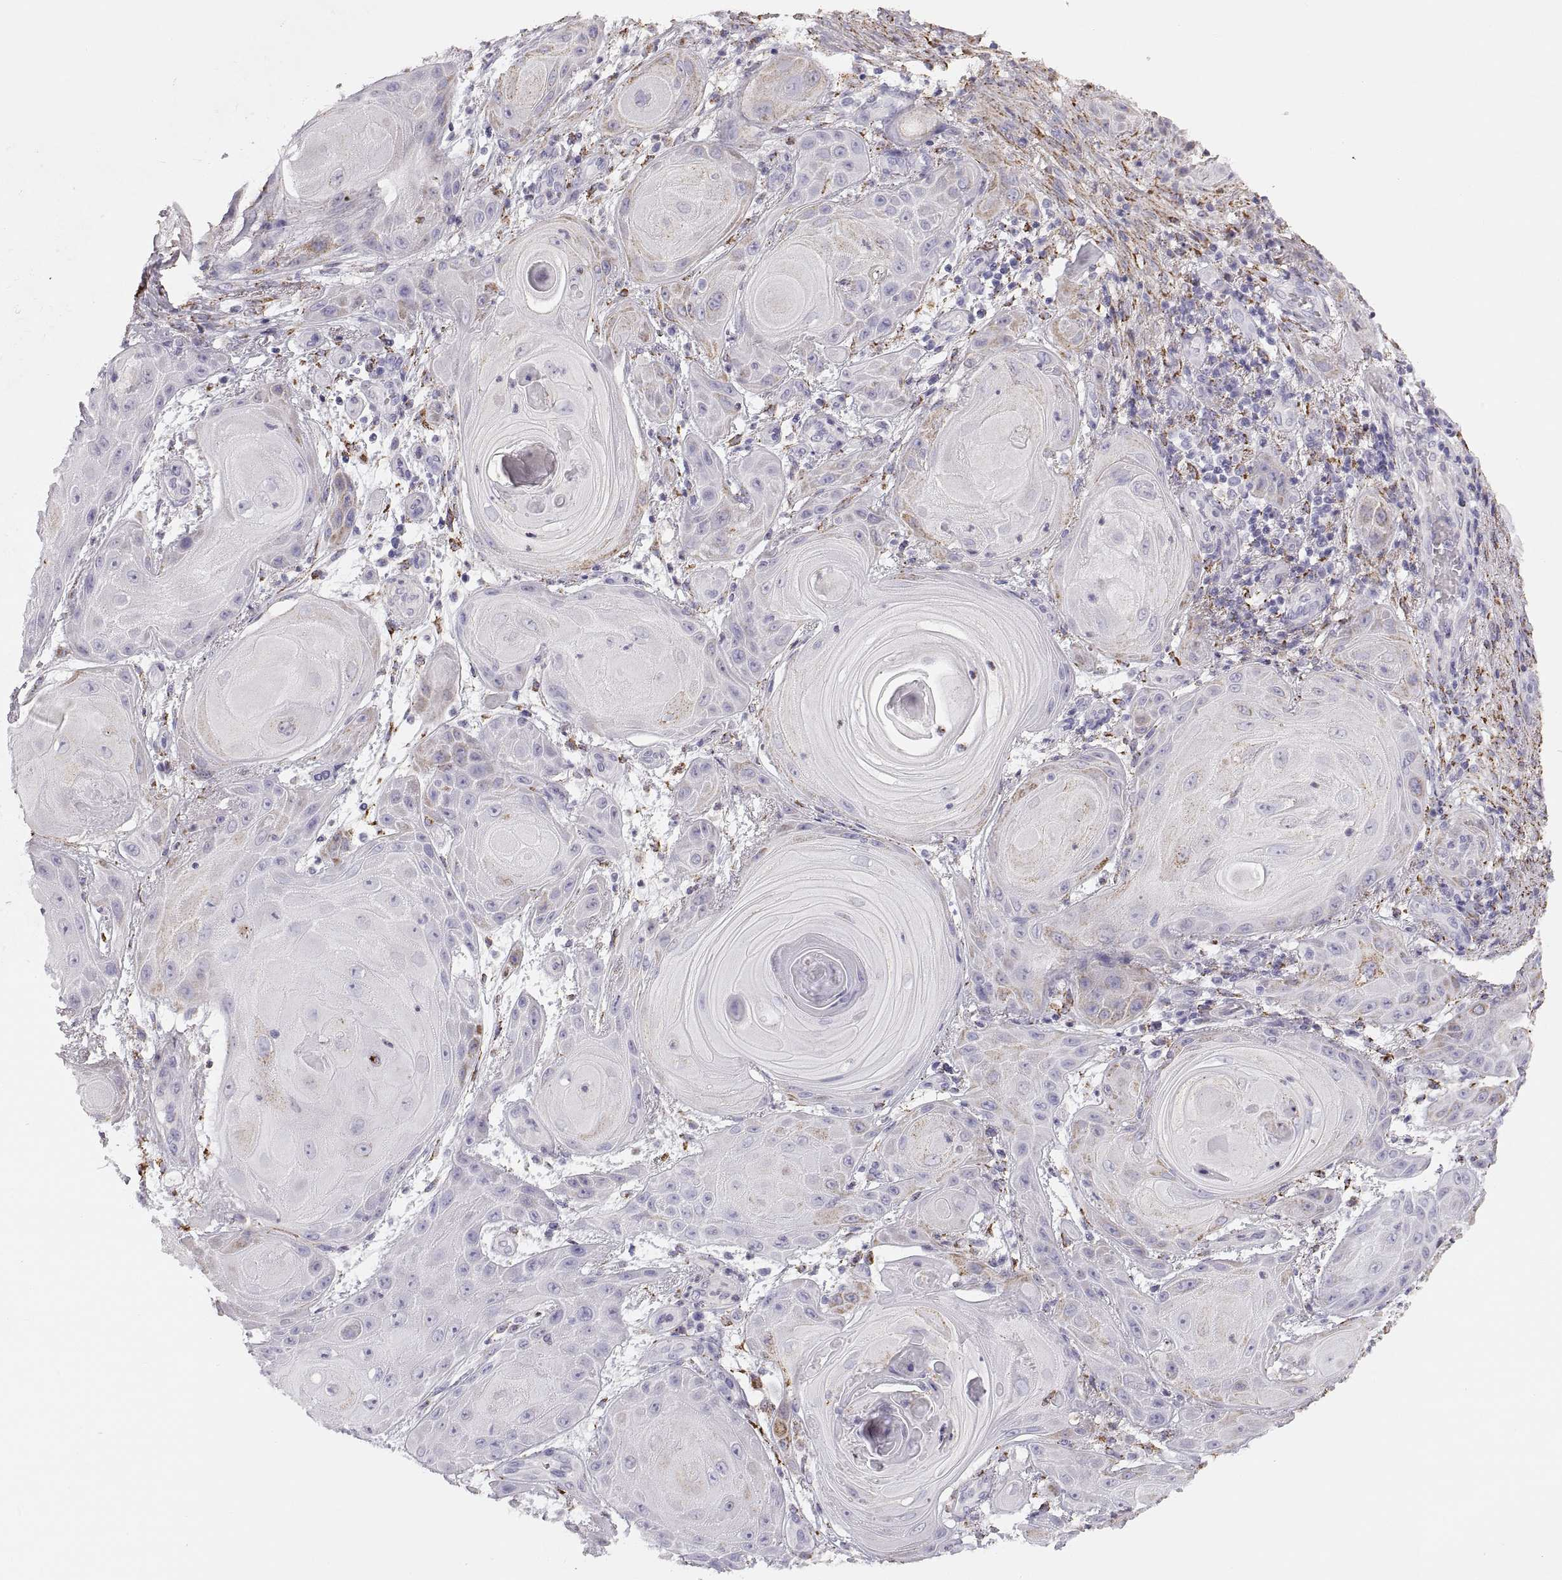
{"staining": {"intensity": "negative", "quantity": "none", "location": "none"}, "tissue": "skin cancer", "cell_type": "Tumor cells", "image_type": "cancer", "snomed": [{"axis": "morphology", "description": "Squamous cell carcinoma, NOS"}, {"axis": "topography", "description": "Skin"}], "caption": "Protein analysis of skin cancer demonstrates no significant expression in tumor cells.", "gene": "COL9A3", "patient": {"sex": "male", "age": 62}}